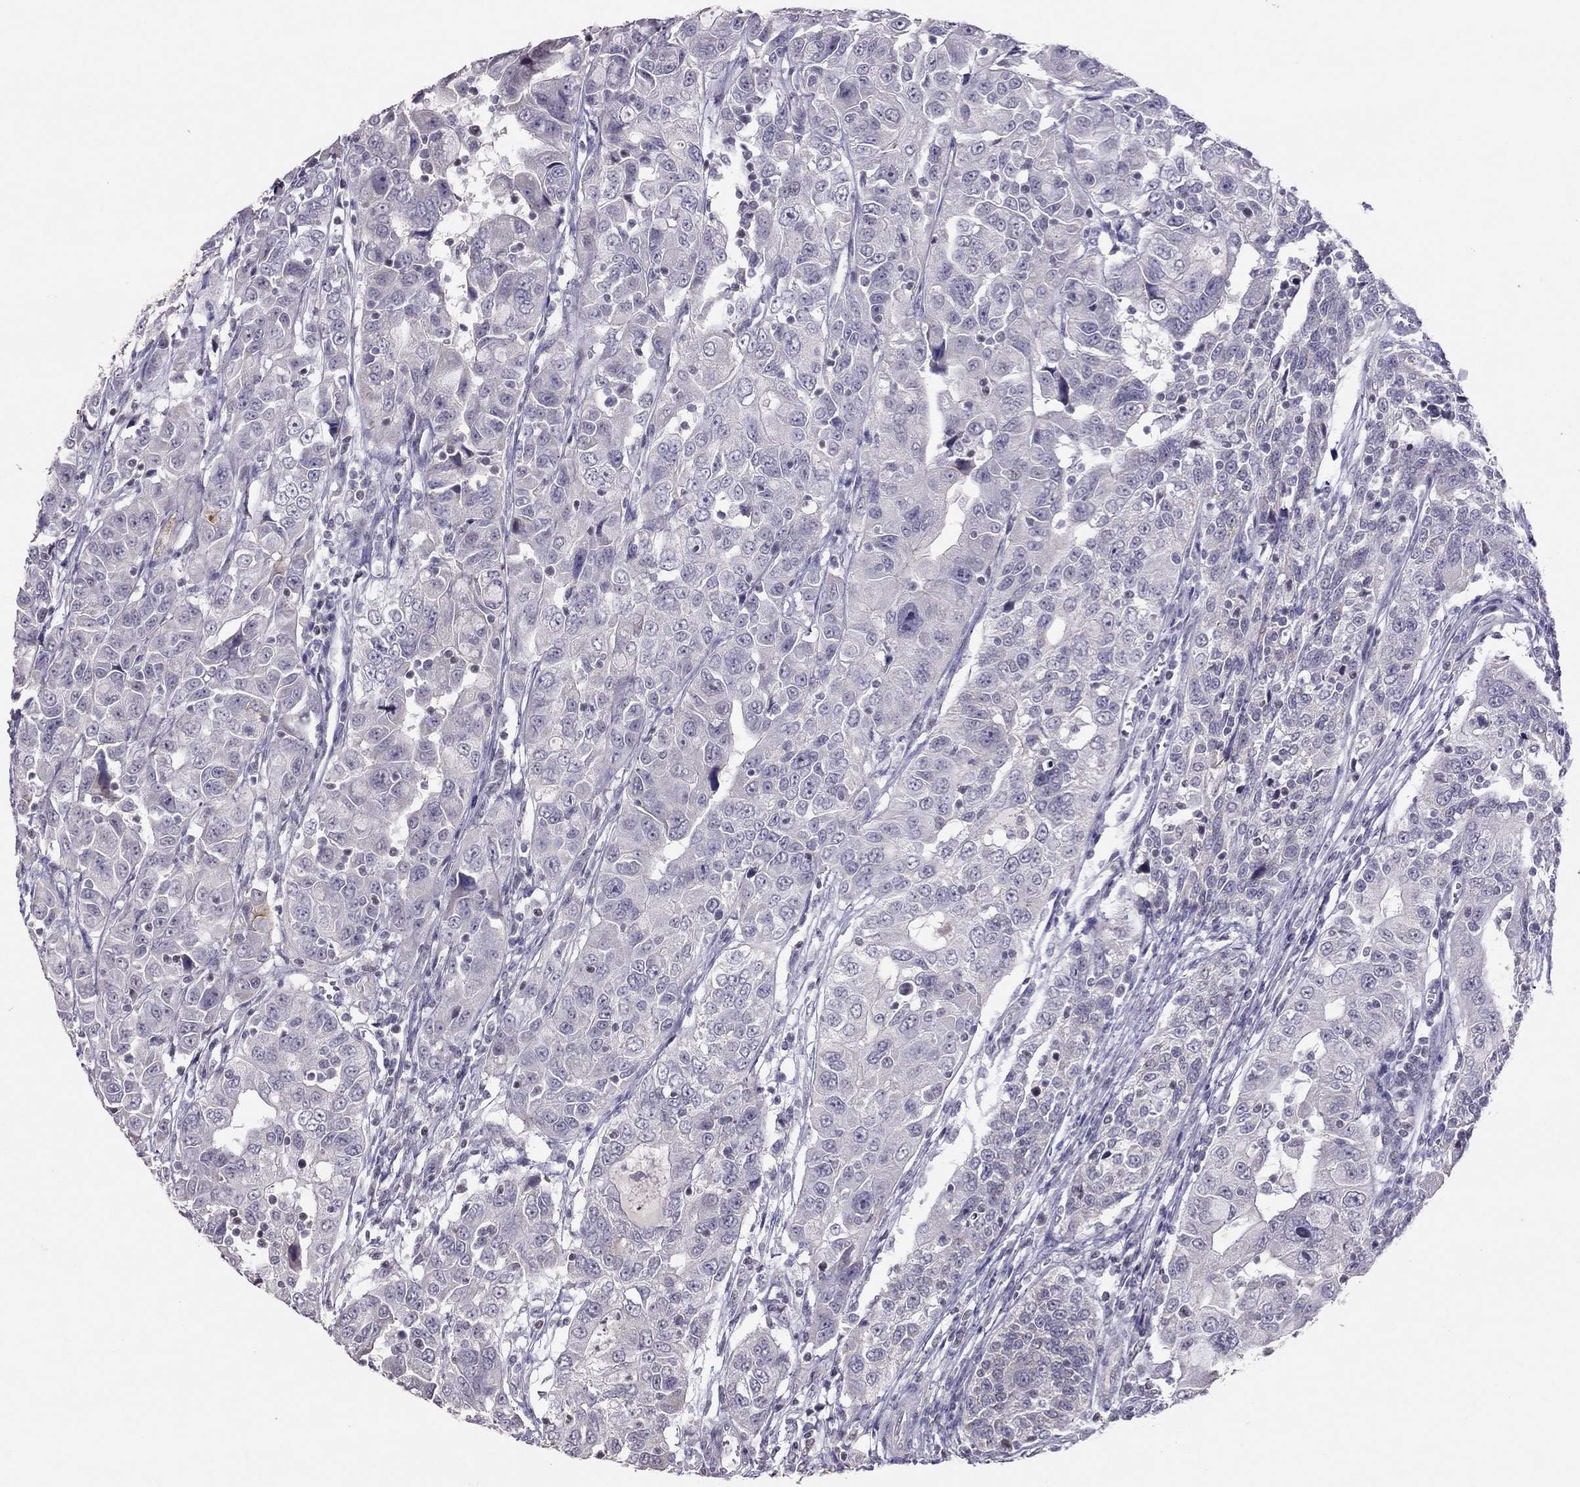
{"staining": {"intensity": "negative", "quantity": "none", "location": "none"}, "tissue": "urothelial cancer", "cell_type": "Tumor cells", "image_type": "cancer", "snomed": [{"axis": "morphology", "description": "Urothelial carcinoma, NOS"}, {"axis": "morphology", "description": "Urothelial carcinoma, High grade"}, {"axis": "topography", "description": "Urinary bladder"}], "caption": "DAB (3,3'-diaminobenzidine) immunohistochemical staining of transitional cell carcinoma reveals no significant positivity in tumor cells. (DAB (3,3'-diaminobenzidine) IHC with hematoxylin counter stain).", "gene": "TSHB", "patient": {"sex": "female", "age": 73}}